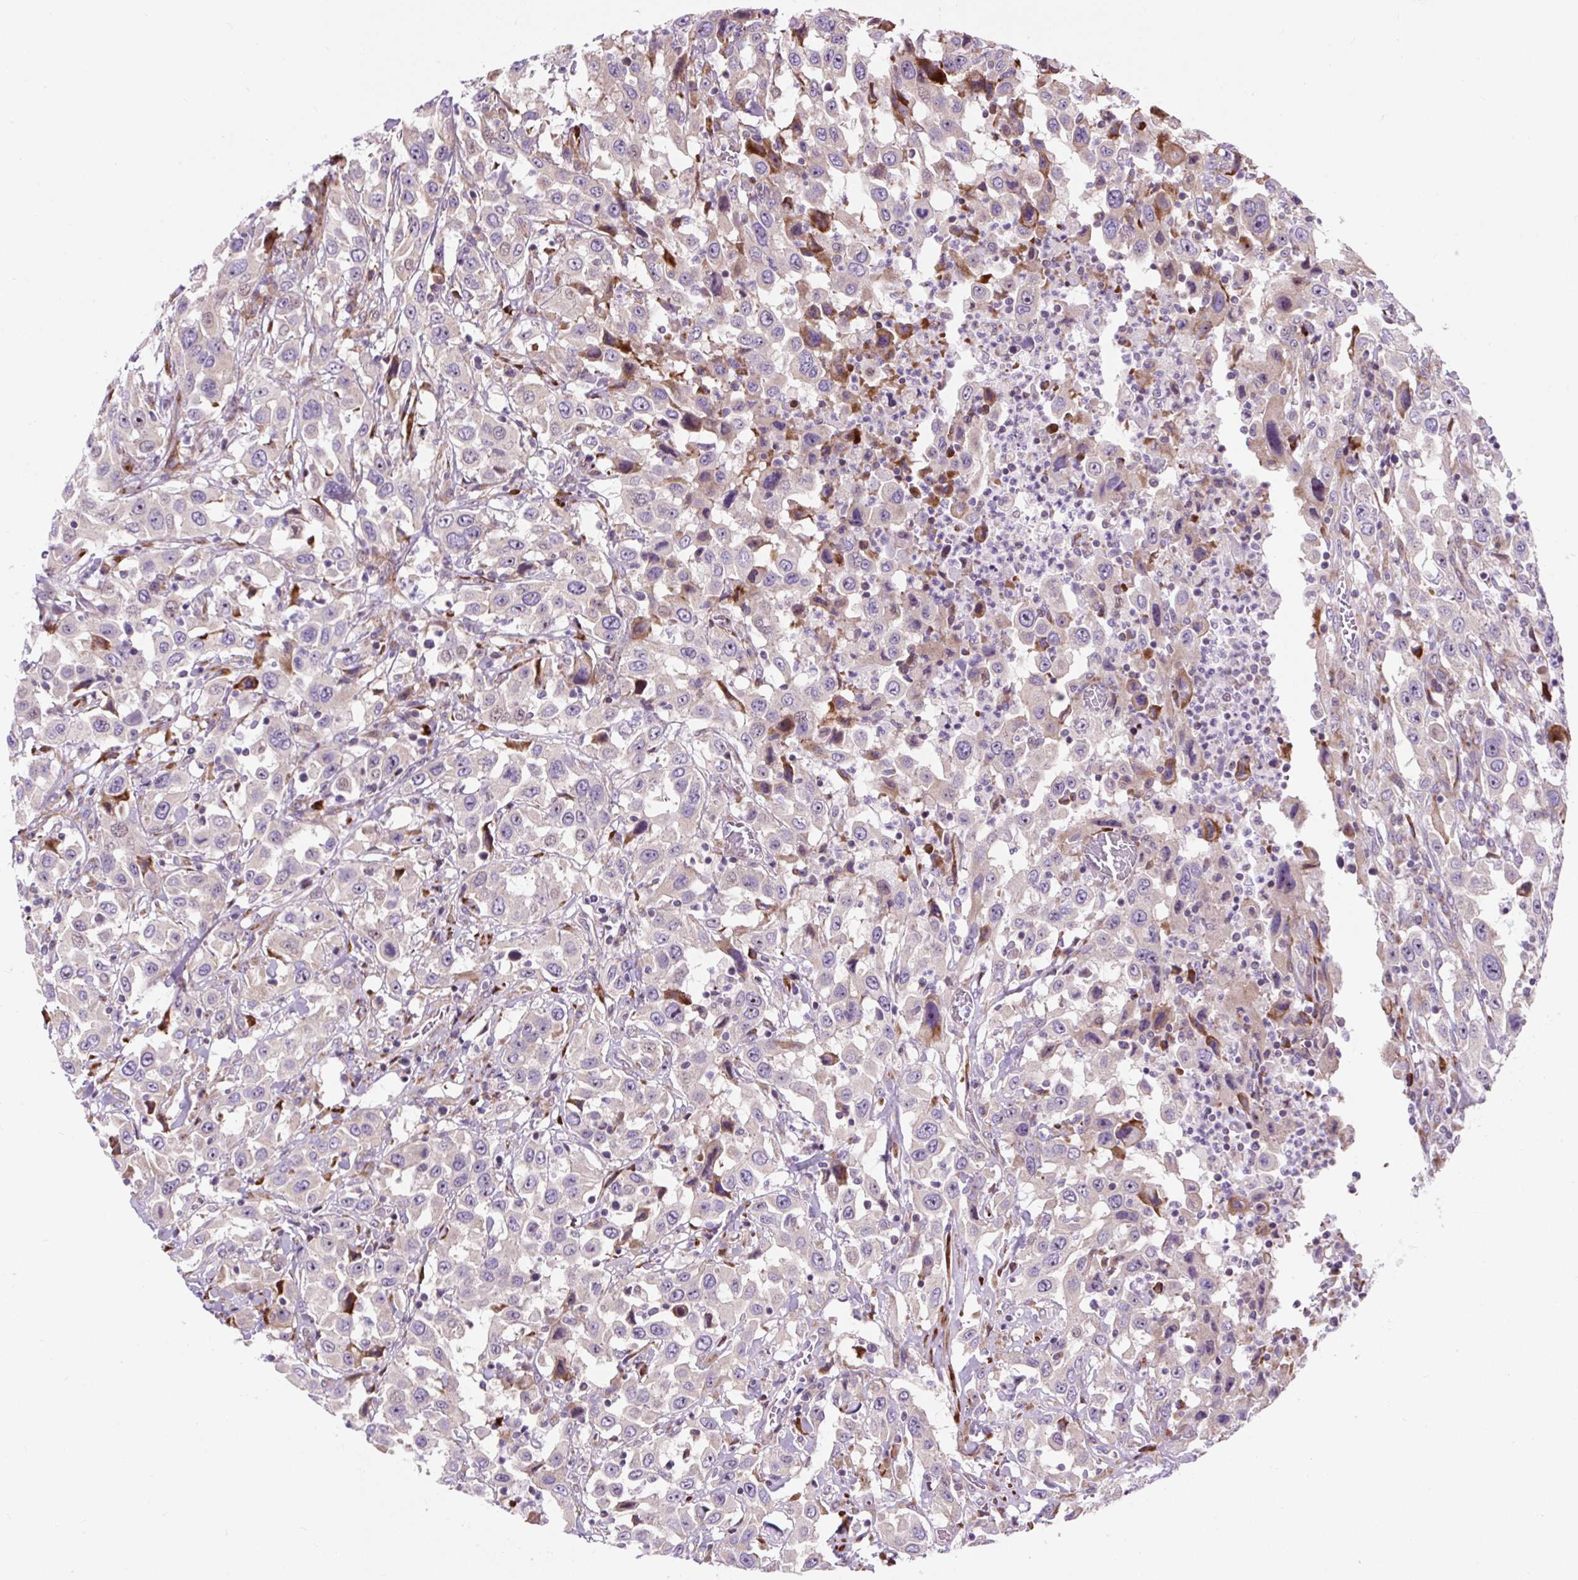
{"staining": {"intensity": "negative", "quantity": "none", "location": "none"}, "tissue": "urothelial cancer", "cell_type": "Tumor cells", "image_type": "cancer", "snomed": [{"axis": "morphology", "description": "Urothelial carcinoma, High grade"}, {"axis": "topography", "description": "Urinary bladder"}], "caption": "DAB immunohistochemical staining of urothelial cancer demonstrates no significant expression in tumor cells.", "gene": "CISD3", "patient": {"sex": "male", "age": 61}}